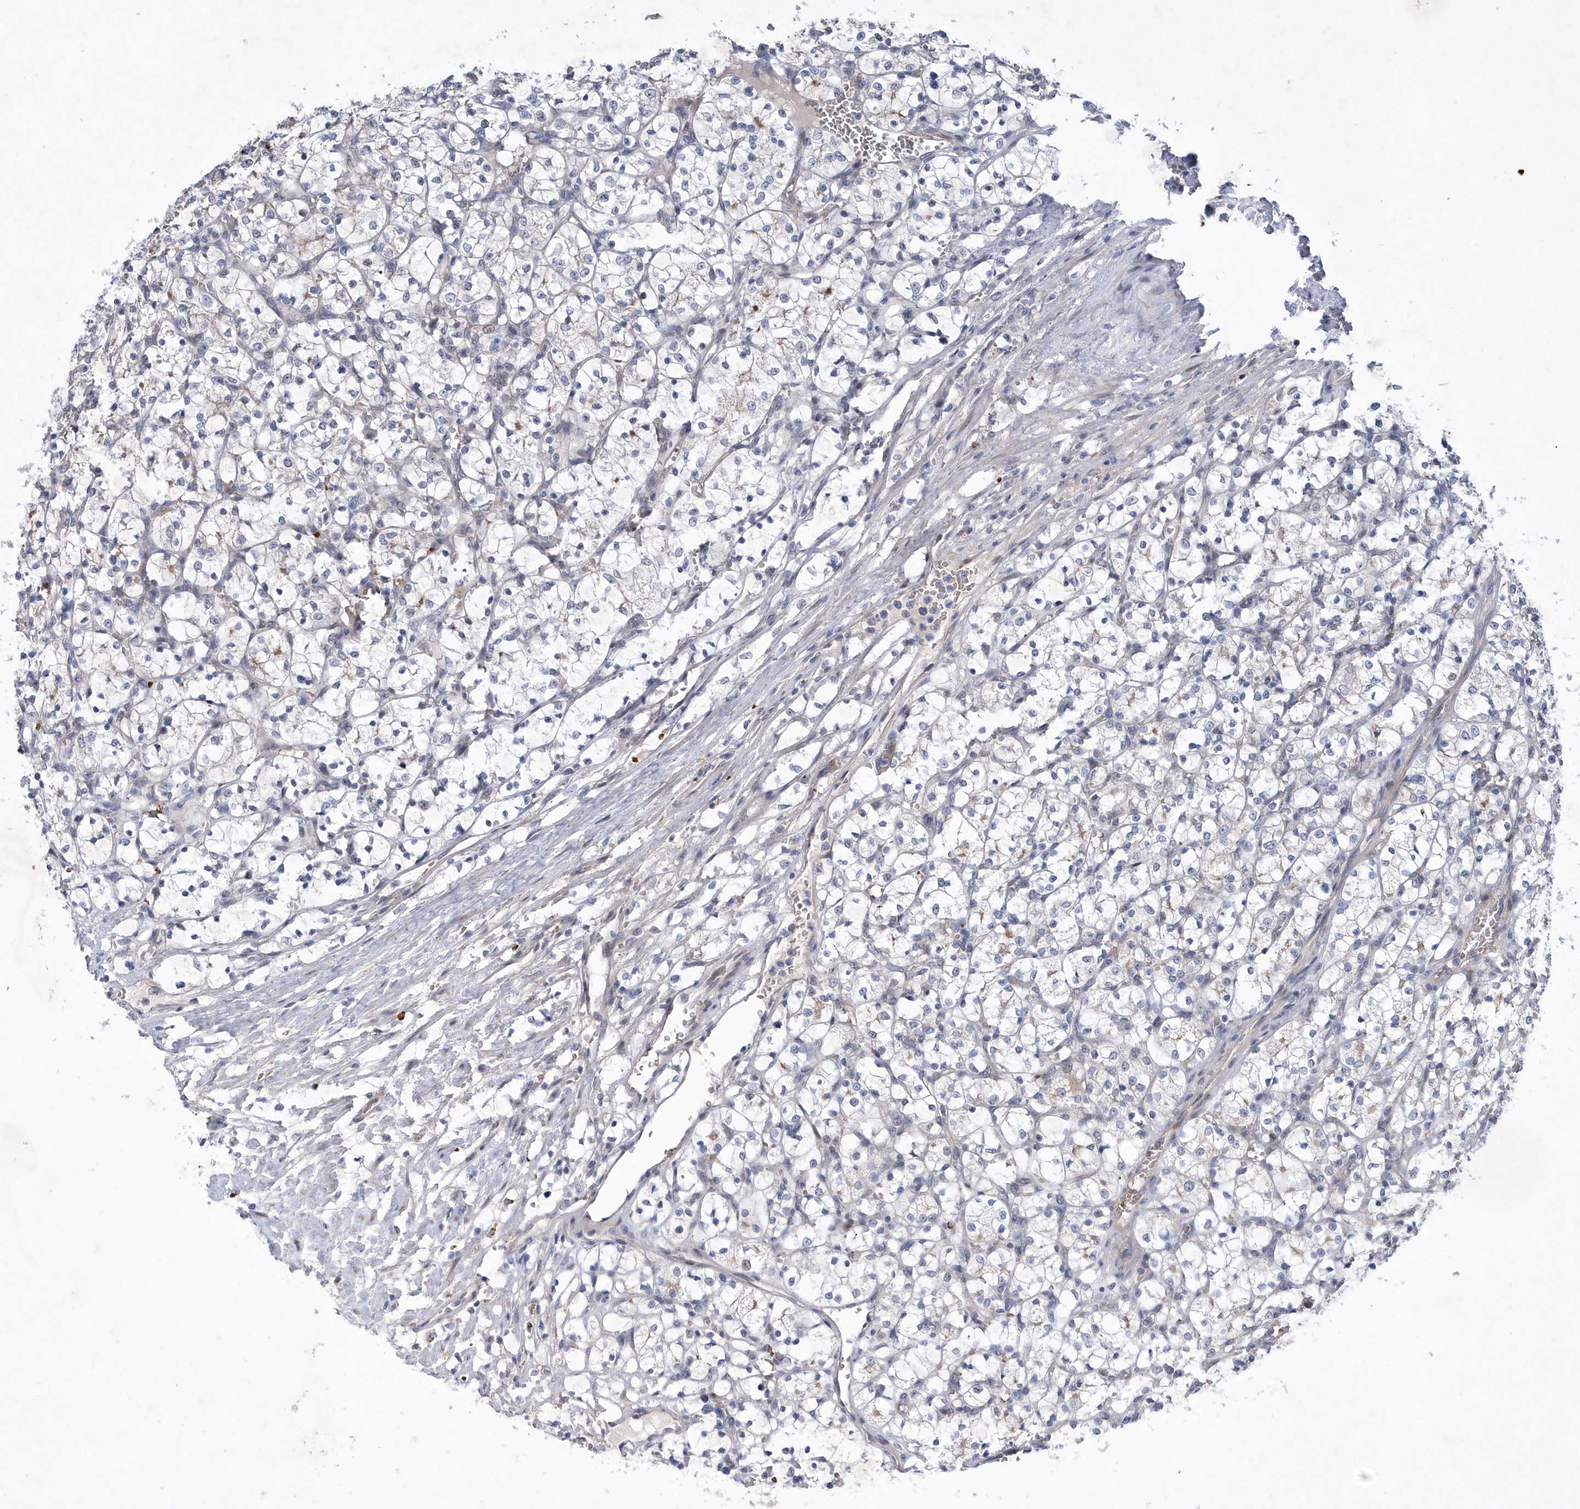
{"staining": {"intensity": "negative", "quantity": "none", "location": "none"}, "tissue": "renal cancer", "cell_type": "Tumor cells", "image_type": "cancer", "snomed": [{"axis": "morphology", "description": "Adenocarcinoma, NOS"}, {"axis": "topography", "description": "Kidney"}], "caption": "Tumor cells are negative for brown protein staining in renal cancer (adenocarcinoma).", "gene": "ZNF875", "patient": {"sex": "female", "age": 69}}